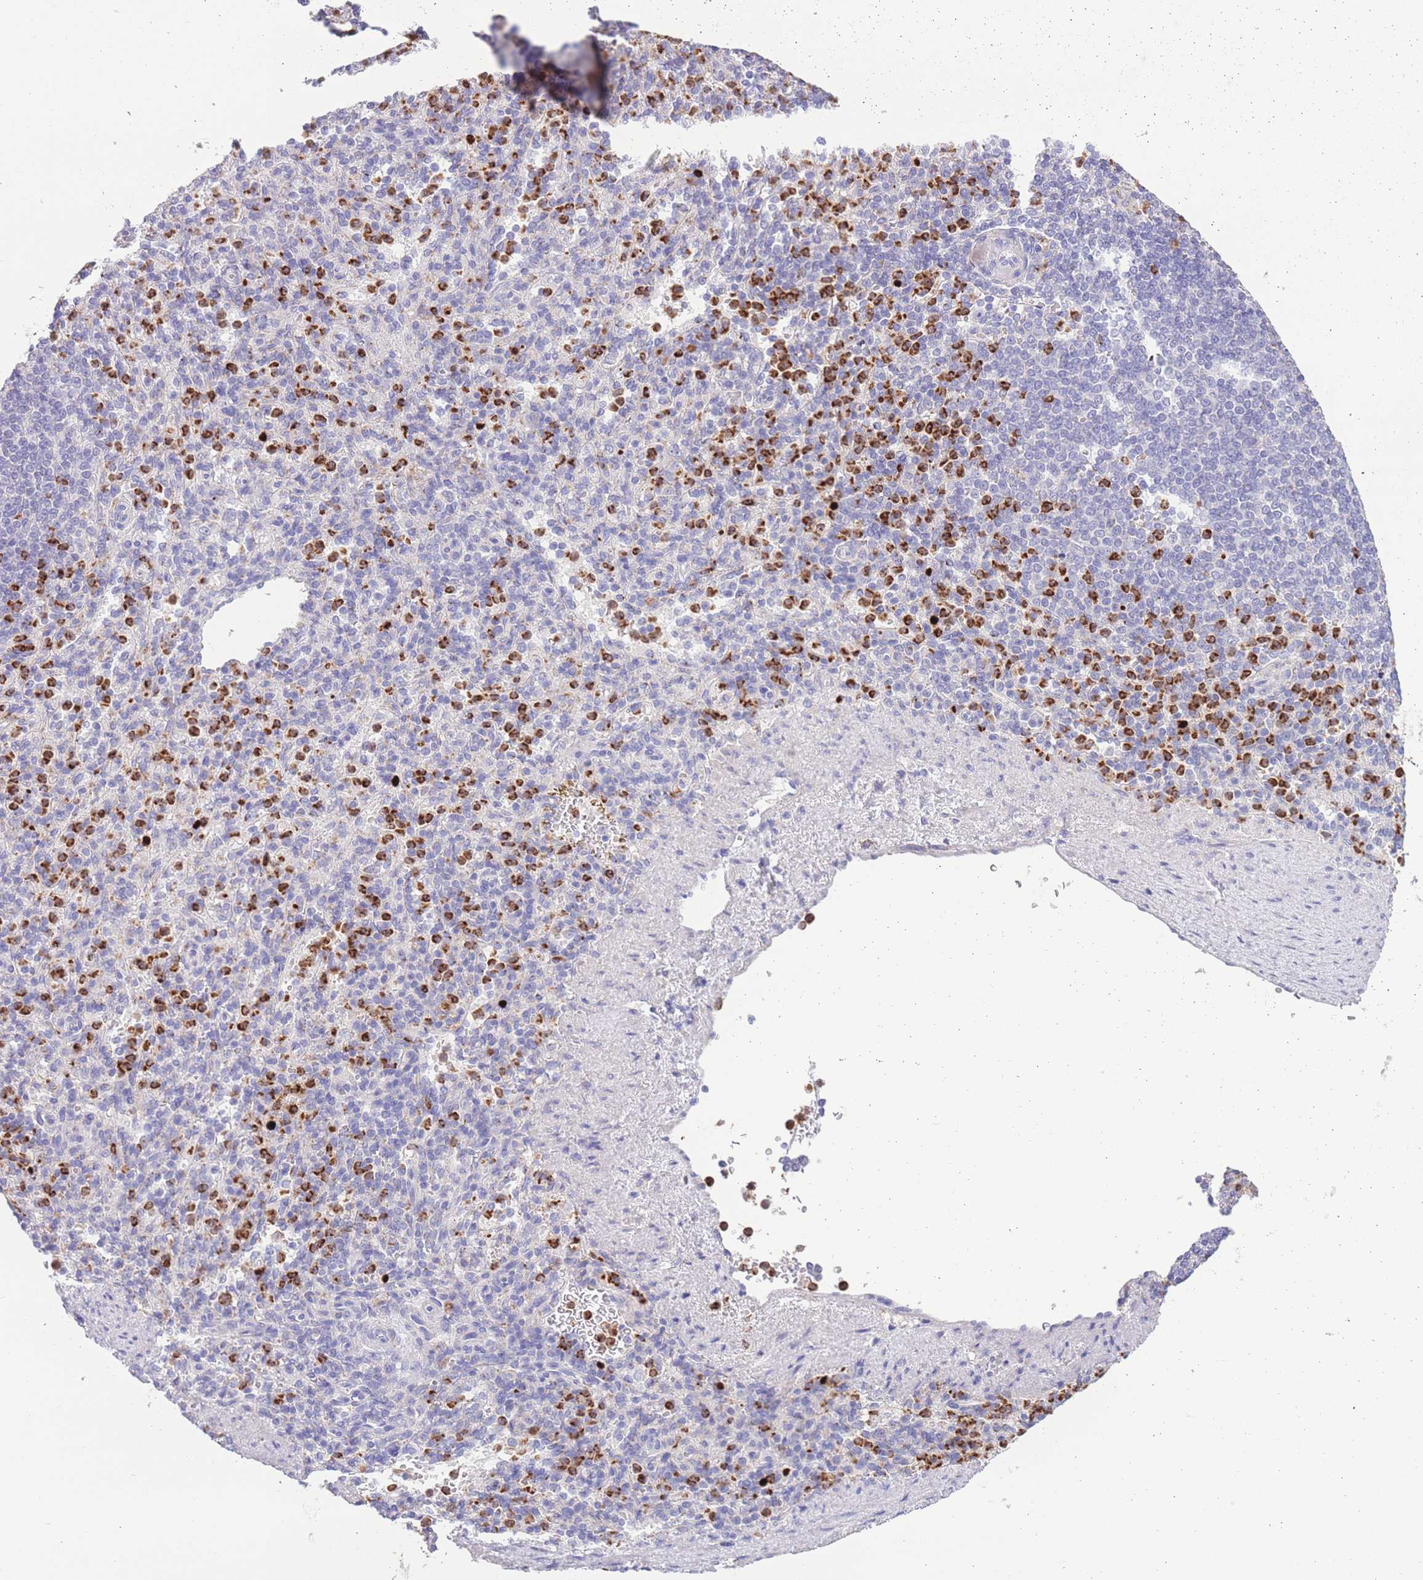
{"staining": {"intensity": "strong", "quantity": "25%-75%", "location": "cytoplasmic/membranous"}, "tissue": "spleen", "cell_type": "Cells in red pulp", "image_type": "normal", "snomed": [{"axis": "morphology", "description": "Normal tissue, NOS"}, {"axis": "topography", "description": "Spleen"}], "caption": "Immunohistochemistry staining of unremarkable spleen, which exhibits high levels of strong cytoplasmic/membranous expression in approximately 25%-75% of cells in red pulp indicating strong cytoplasmic/membranous protein positivity. The staining was performed using DAB (brown) for protein detection and nuclei were counterstained in hematoxylin (blue).", "gene": "CENPM", "patient": {"sex": "female", "age": 74}}